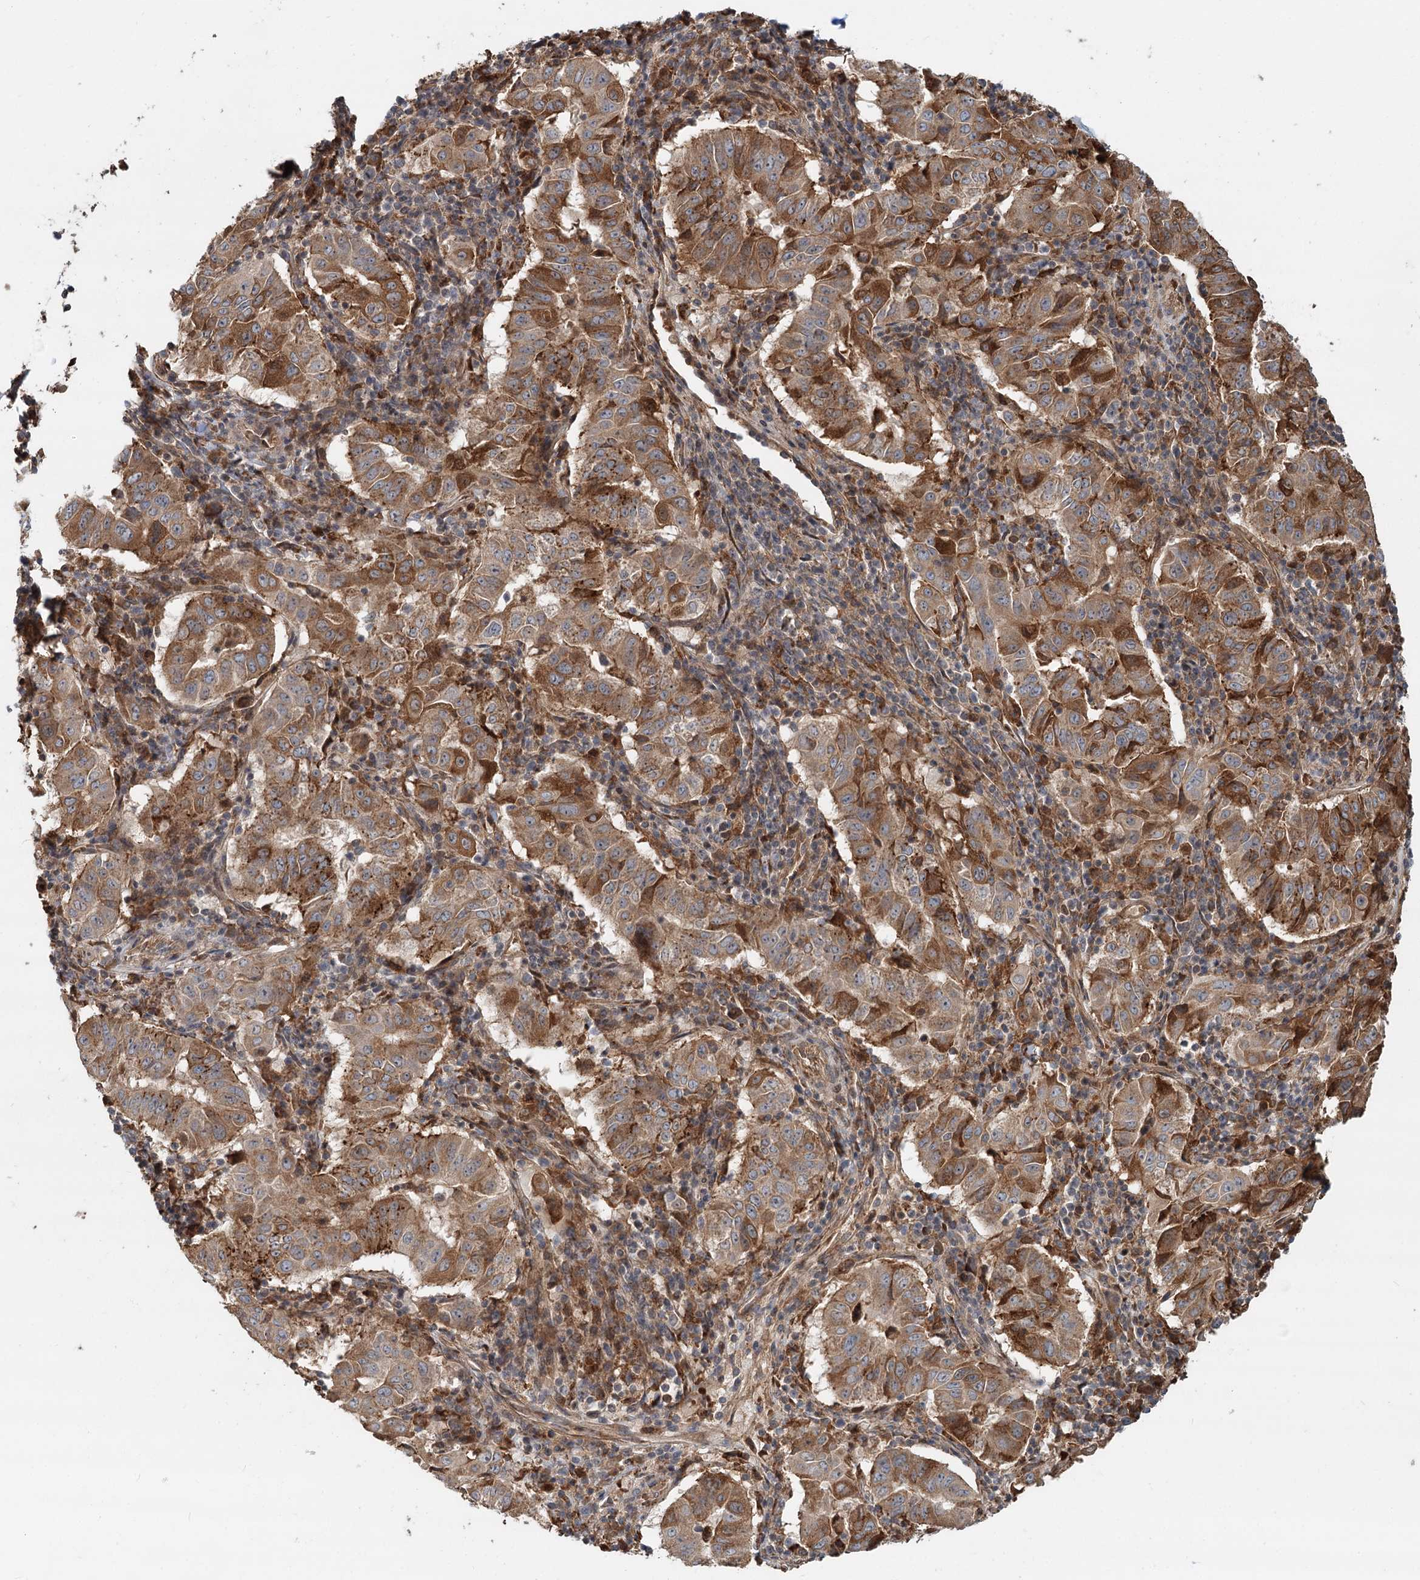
{"staining": {"intensity": "strong", "quantity": ">75%", "location": "cytoplasmic/membranous"}, "tissue": "pancreatic cancer", "cell_type": "Tumor cells", "image_type": "cancer", "snomed": [{"axis": "morphology", "description": "Adenocarcinoma, NOS"}, {"axis": "topography", "description": "Pancreas"}], "caption": "Protein expression analysis of pancreatic cancer shows strong cytoplasmic/membranous staining in approximately >75% of tumor cells.", "gene": "RNF111", "patient": {"sex": "male", "age": 63}}